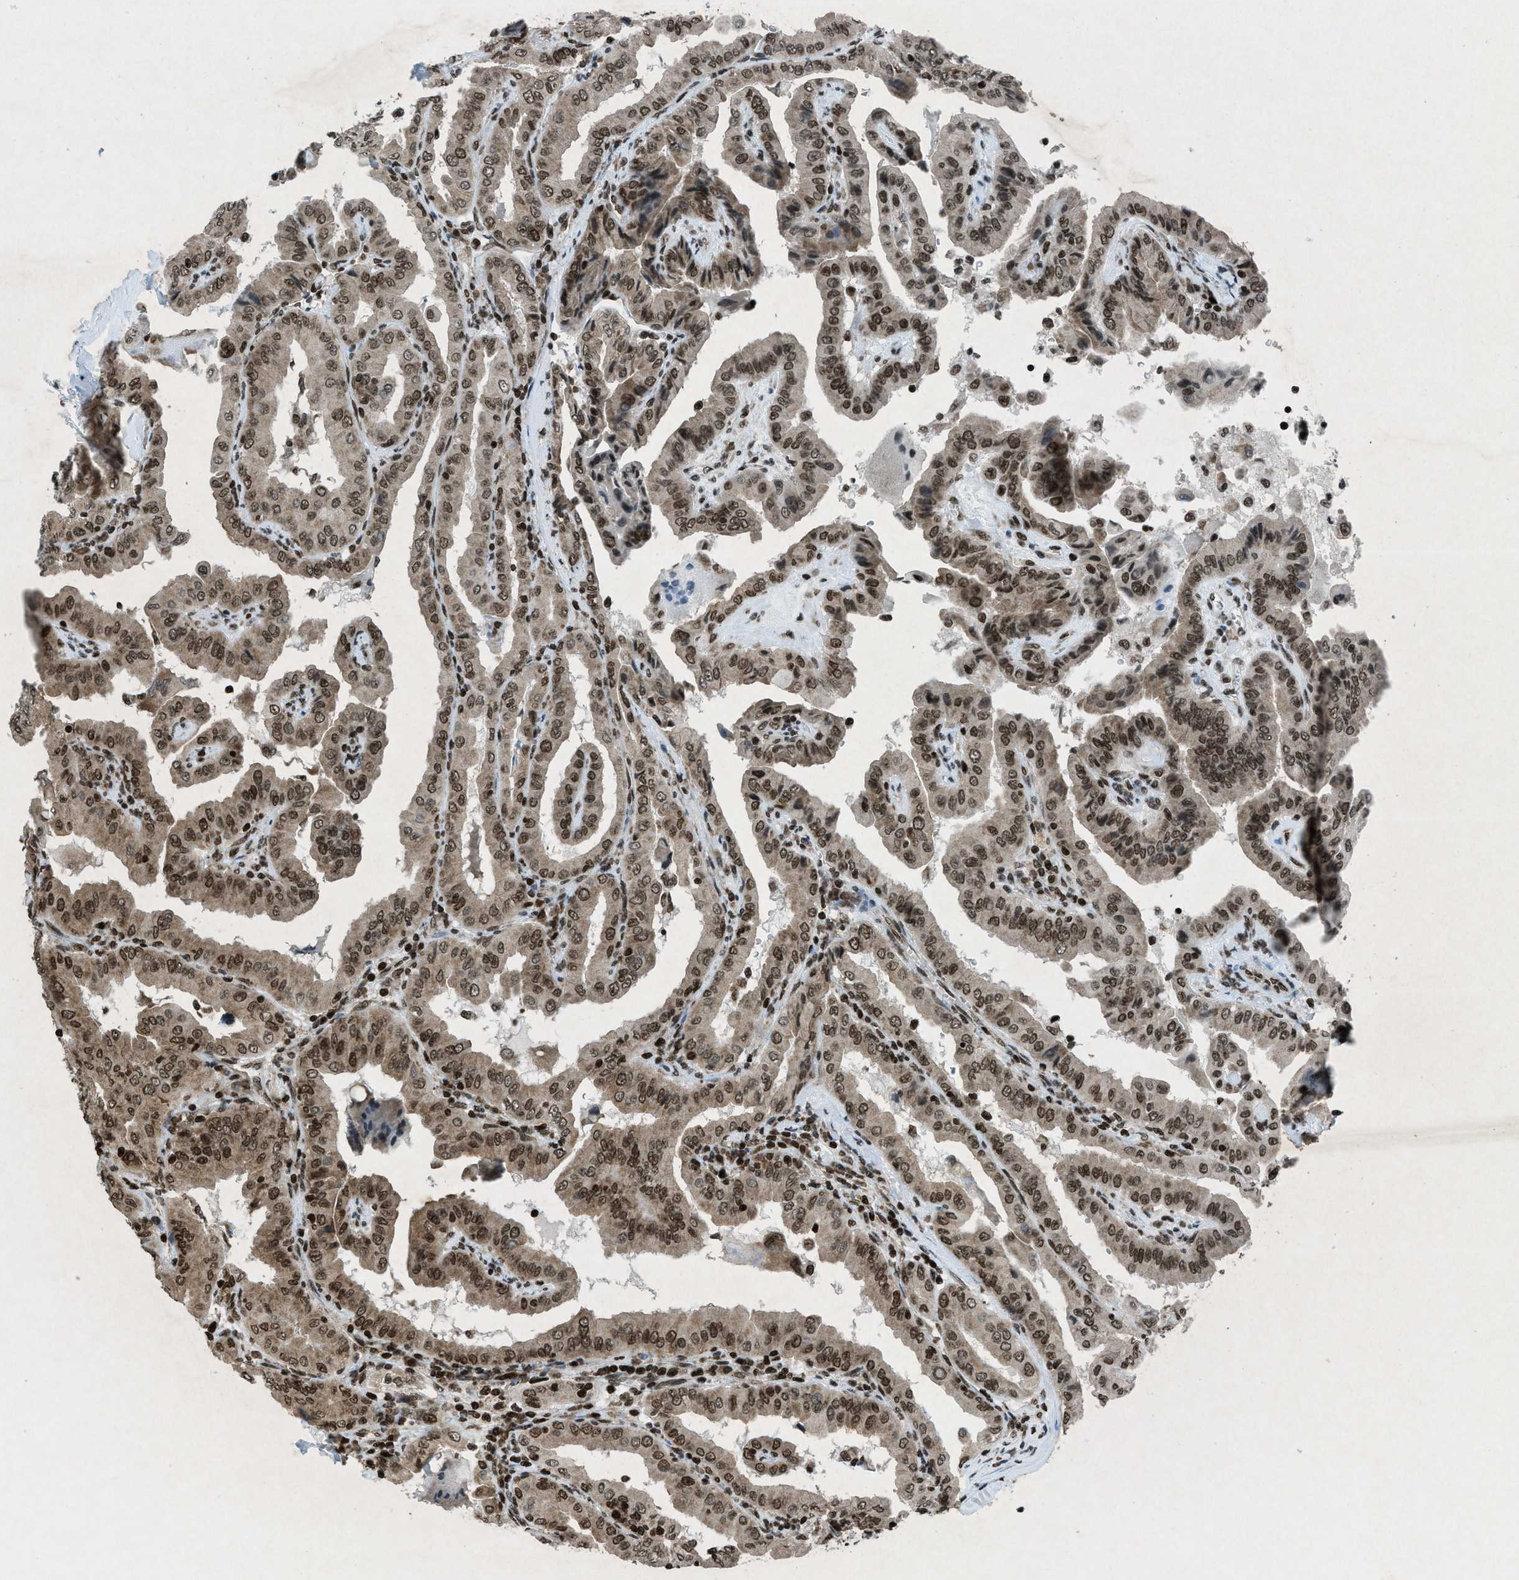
{"staining": {"intensity": "strong", "quantity": ">75%", "location": "nuclear"}, "tissue": "thyroid cancer", "cell_type": "Tumor cells", "image_type": "cancer", "snomed": [{"axis": "morphology", "description": "Papillary adenocarcinoma, NOS"}, {"axis": "topography", "description": "Thyroid gland"}], "caption": "The immunohistochemical stain labels strong nuclear positivity in tumor cells of thyroid cancer (papillary adenocarcinoma) tissue. The protein of interest is stained brown, and the nuclei are stained in blue (DAB (3,3'-diaminobenzidine) IHC with brightfield microscopy, high magnification).", "gene": "NXF1", "patient": {"sex": "male", "age": 33}}